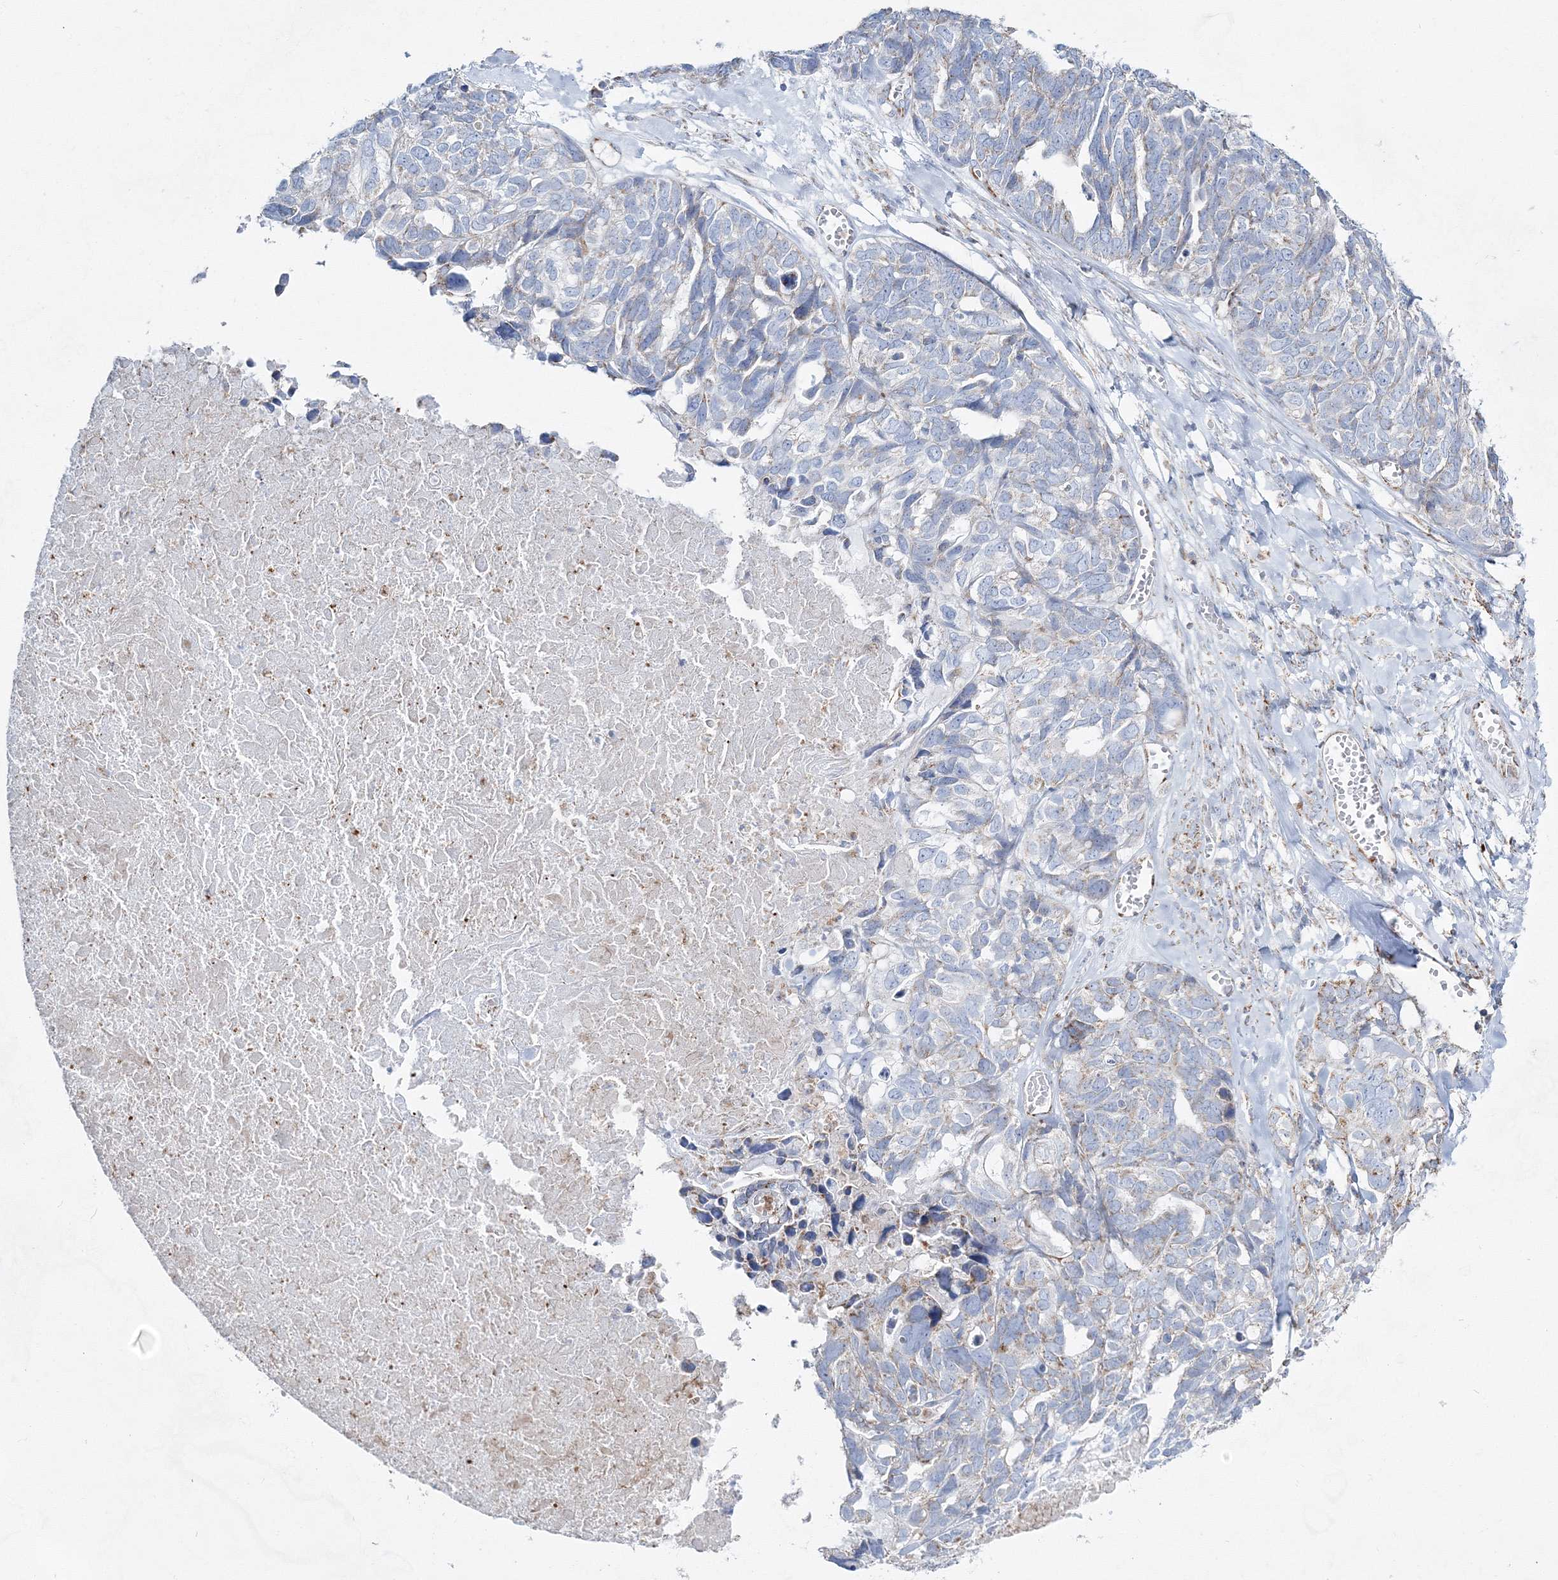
{"staining": {"intensity": "weak", "quantity": "<25%", "location": "cytoplasmic/membranous"}, "tissue": "ovarian cancer", "cell_type": "Tumor cells", "image_type": "cancer", "snomed": [{"axis": "morphology", "description": "Cystadenocarcinoma, serous, NOS"}, {"axis": "topography", "description": "Ovary"}], "caption": "Tumor cells show no significant protein expression in ovarian cancer. The staining was performed using DAB (3,3'-diaminobenzidine) to visualize the protein expression in brown, while the nuclei were stained in blue with hematoxylin (Magnification: 20x).", "gene": "HIBCH", "patient": {"sex": "female", "age": 79}}